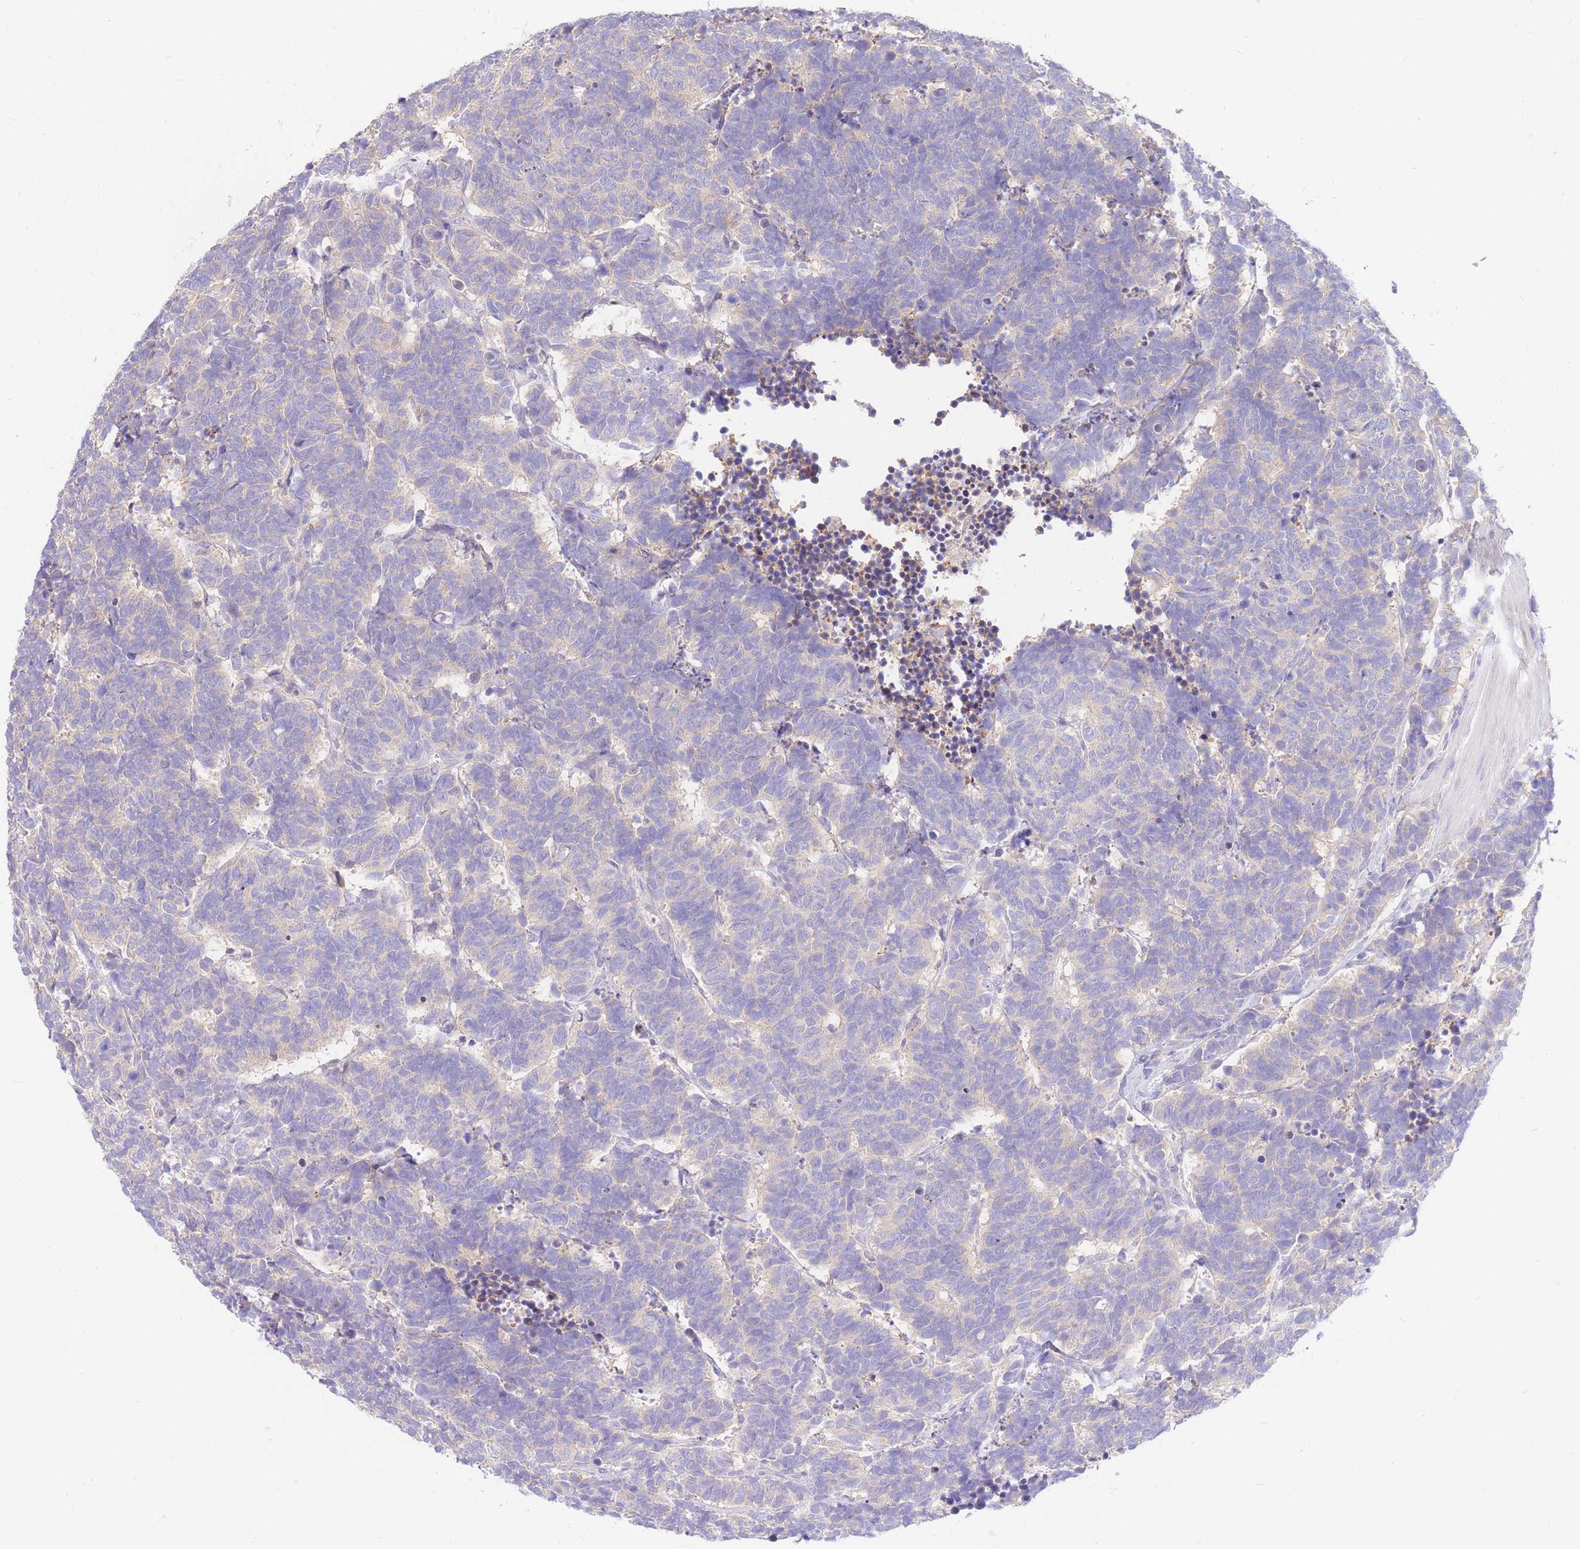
{"staining": {"intensity": "negative", "quantity": "none", "location": "none"}, "tissue": "carcinoid", "cell_type": "Tumor cells", "image_type": "cancer", "snomed": [{"axis": "morphology", "description": "Carcinoma, NOS"}, {"axis": "morphology", "description": "Carcinoid, malignant, NOS"}, {"axis": "topography", "description": "Urinary bladder"}], "caption": "A photomicrograph of human carcinoma is negative for staining in tumor cells. Nuclei are stained in blue.", "gene": "LIPH", "patient": {"sex": "male", "age": 57}}